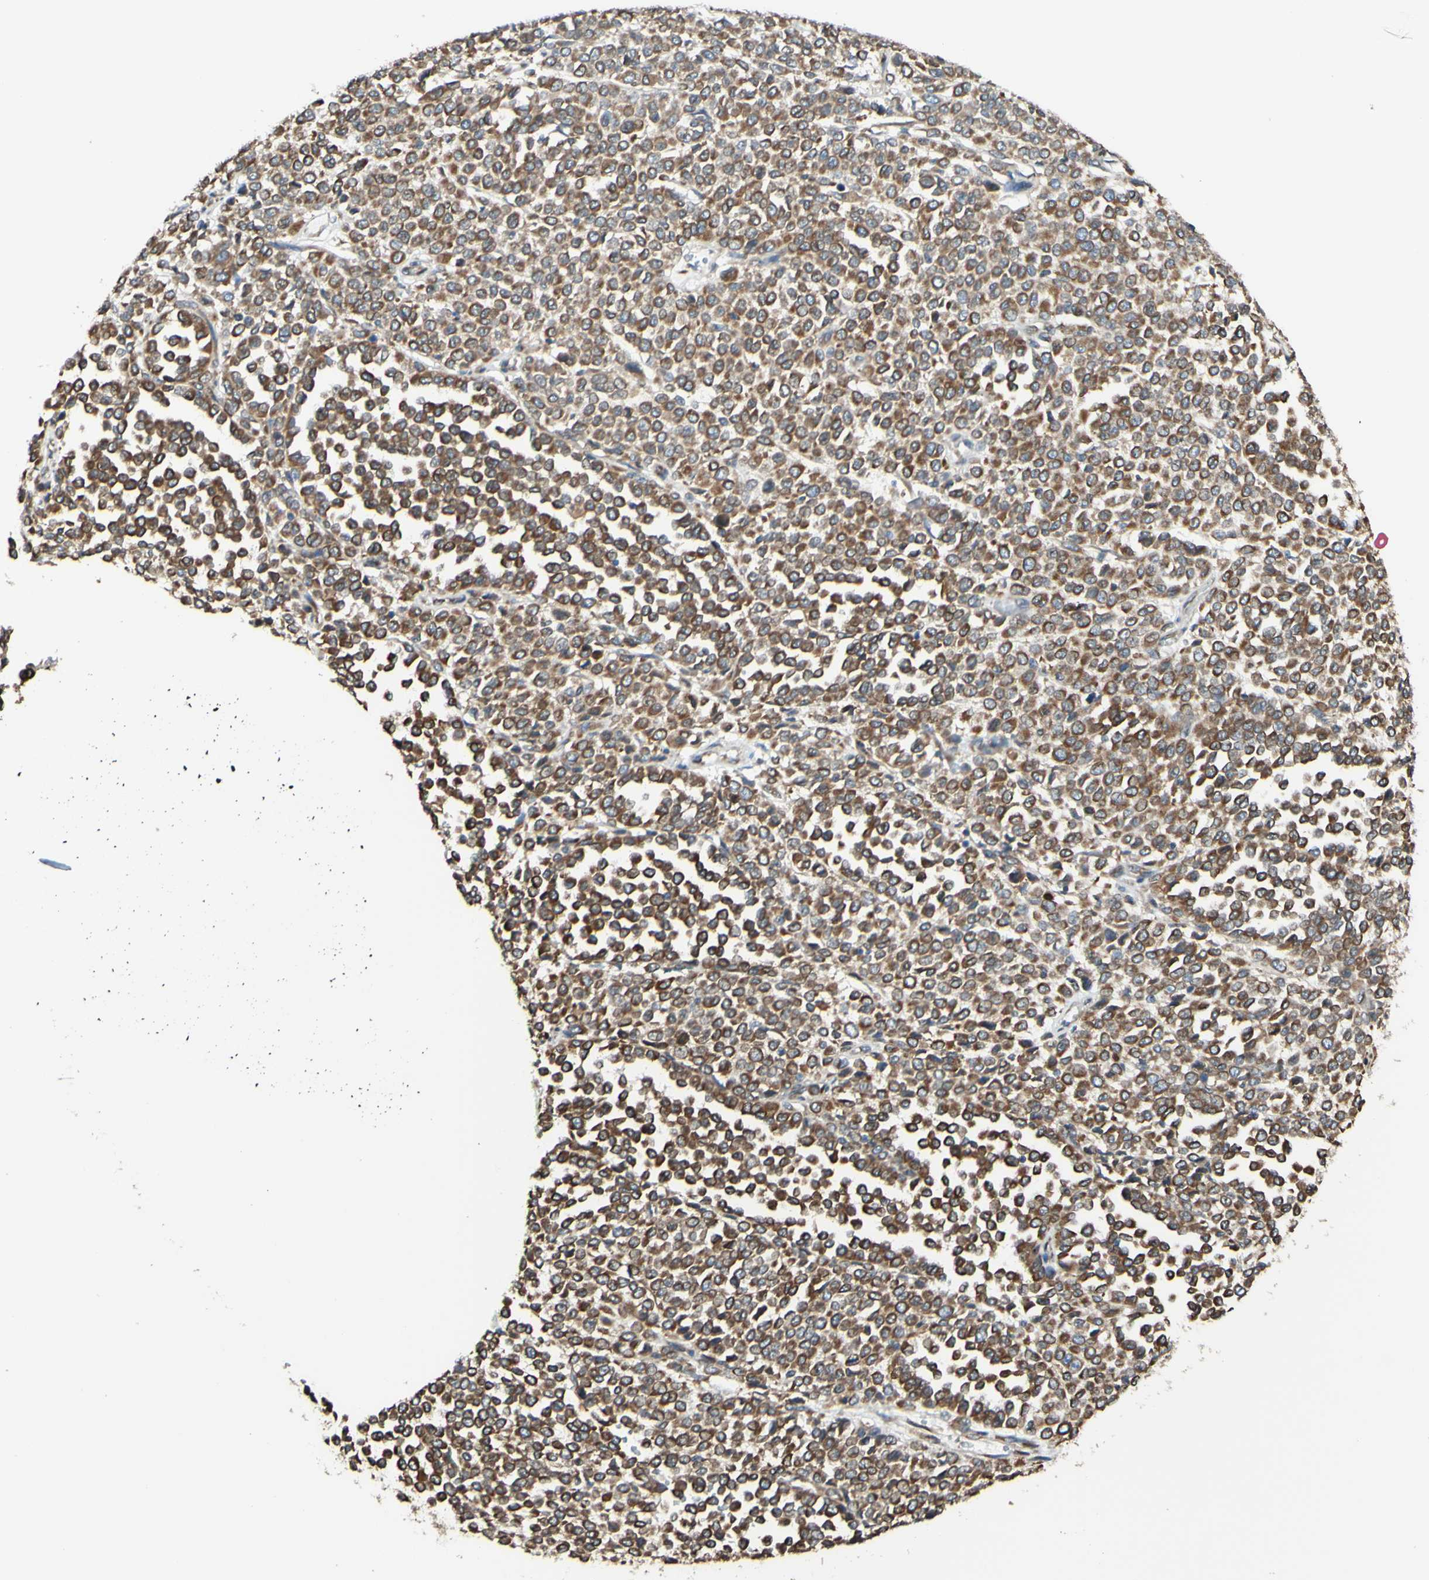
{"staining": {"intensity": "moderate", "quantity": ">75%", "location": "cytoplasmic/membranous"}, "tissue": "melanoma", "cell_type": "Tumor cells", "image_type": "cancer", "snomed": [{"axis": "morphology", "description": "Malignant melanoma, Metastatic site"}, {"axis": "topography", "description": "Pancreas"}], "caption": "Protein staining by immunohistochemistry (IHC) reveals moderate cytoplasmic/membranous staining in approximately >75% of tumor cells in melanoma. (DAB = brown stain, brightfield microscopy at high magnification).", "gene": "DNAJB11", "patient": {"sex": "female", "age": 30}}